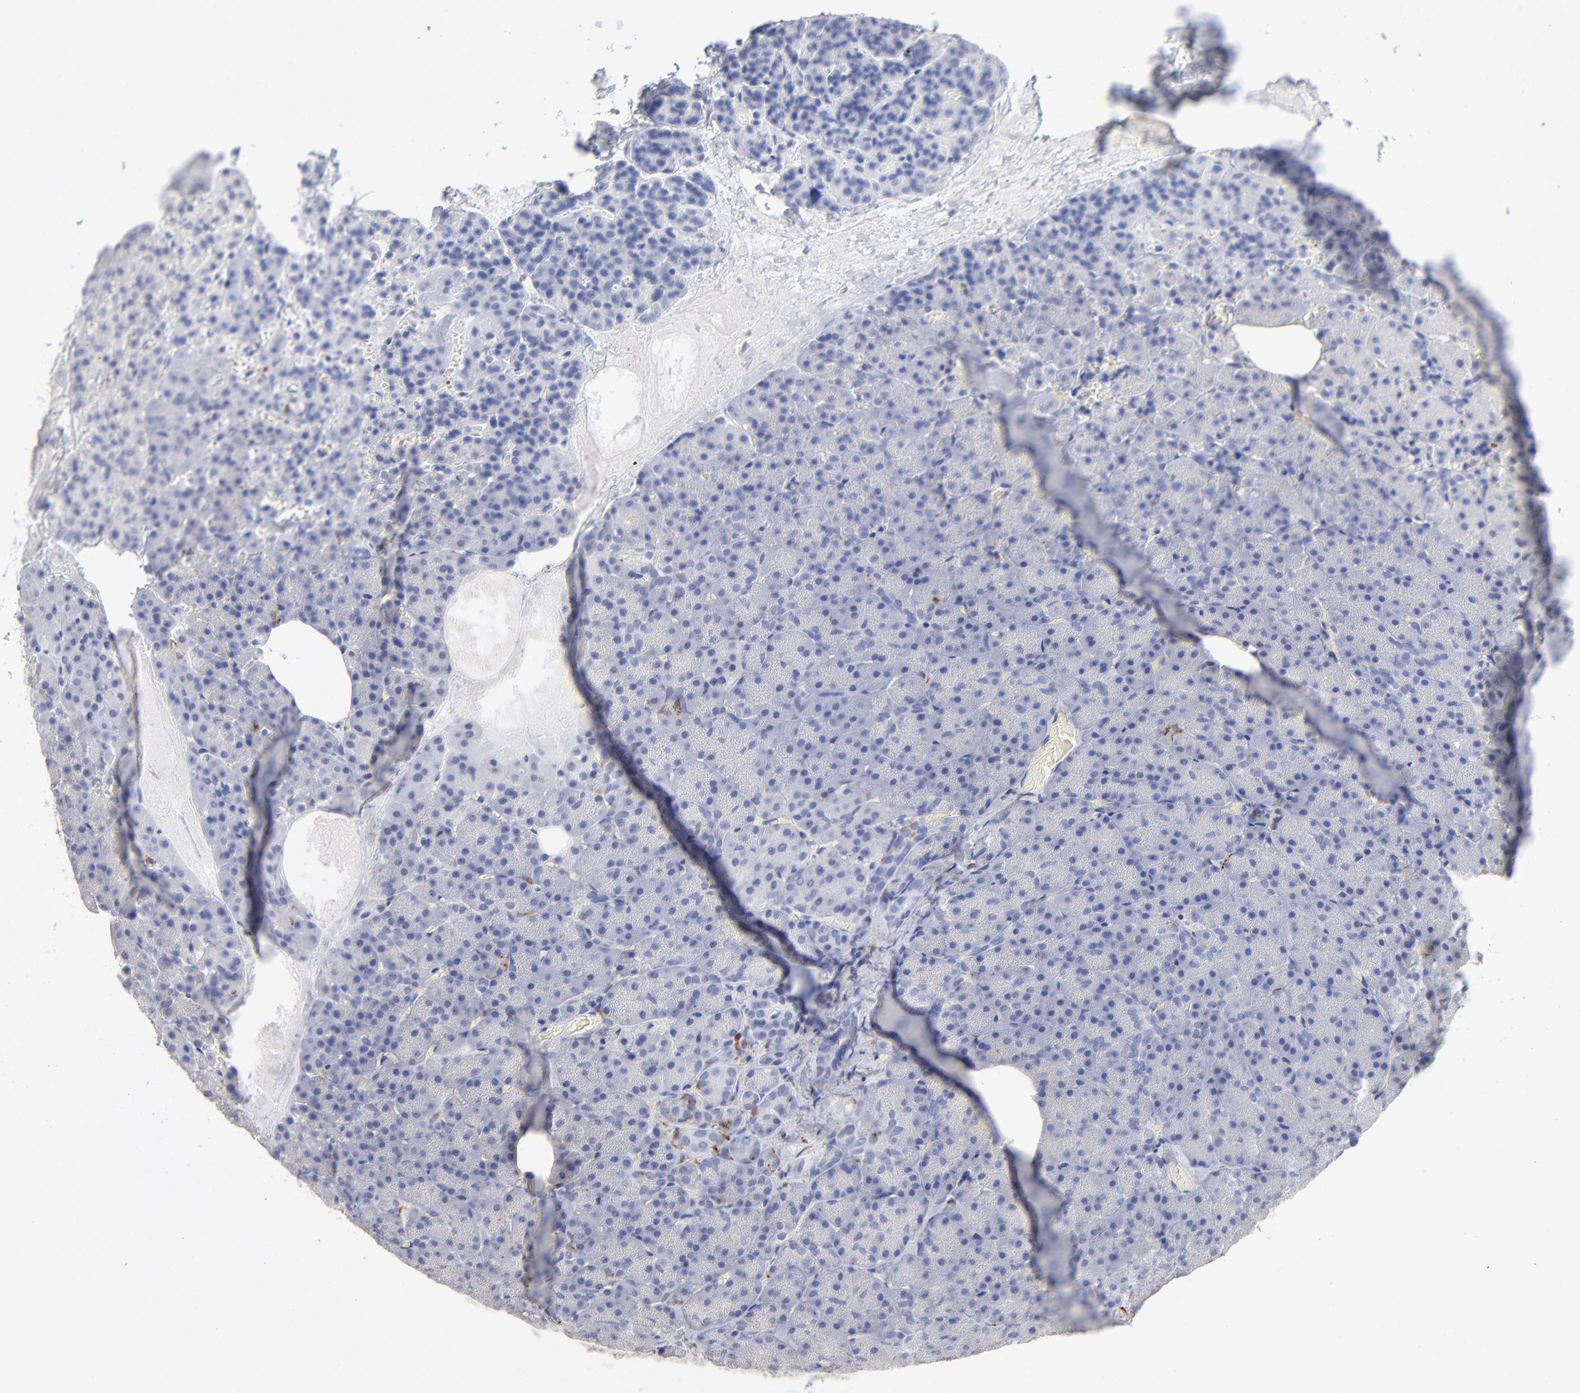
{"staining": {"intensity": "negative", "quantity": "none", "location": "none"}, "tissue": "carcinoid", "cell_type": "Tumor cells", "image_type": "cancer", "snomed": [{"axis": "morphology", "description": "Normal tissue, NOS"}, {"axis": "morphology", "description": "Carcinoid, malignant, NOS"}, {"axis": "topography", "description": "Pancreas"}], "caption": "An IHC image of carcinoid is shown. There is no staining in tumor cells of carcinoid. The staining is performed using DAB (3,3'-diaminobenzidine) brown chromogen with nuclei counter-stained in using hematoxylin.", "gene": "CD180", "patient": {"sex": "female", "age": 35}}